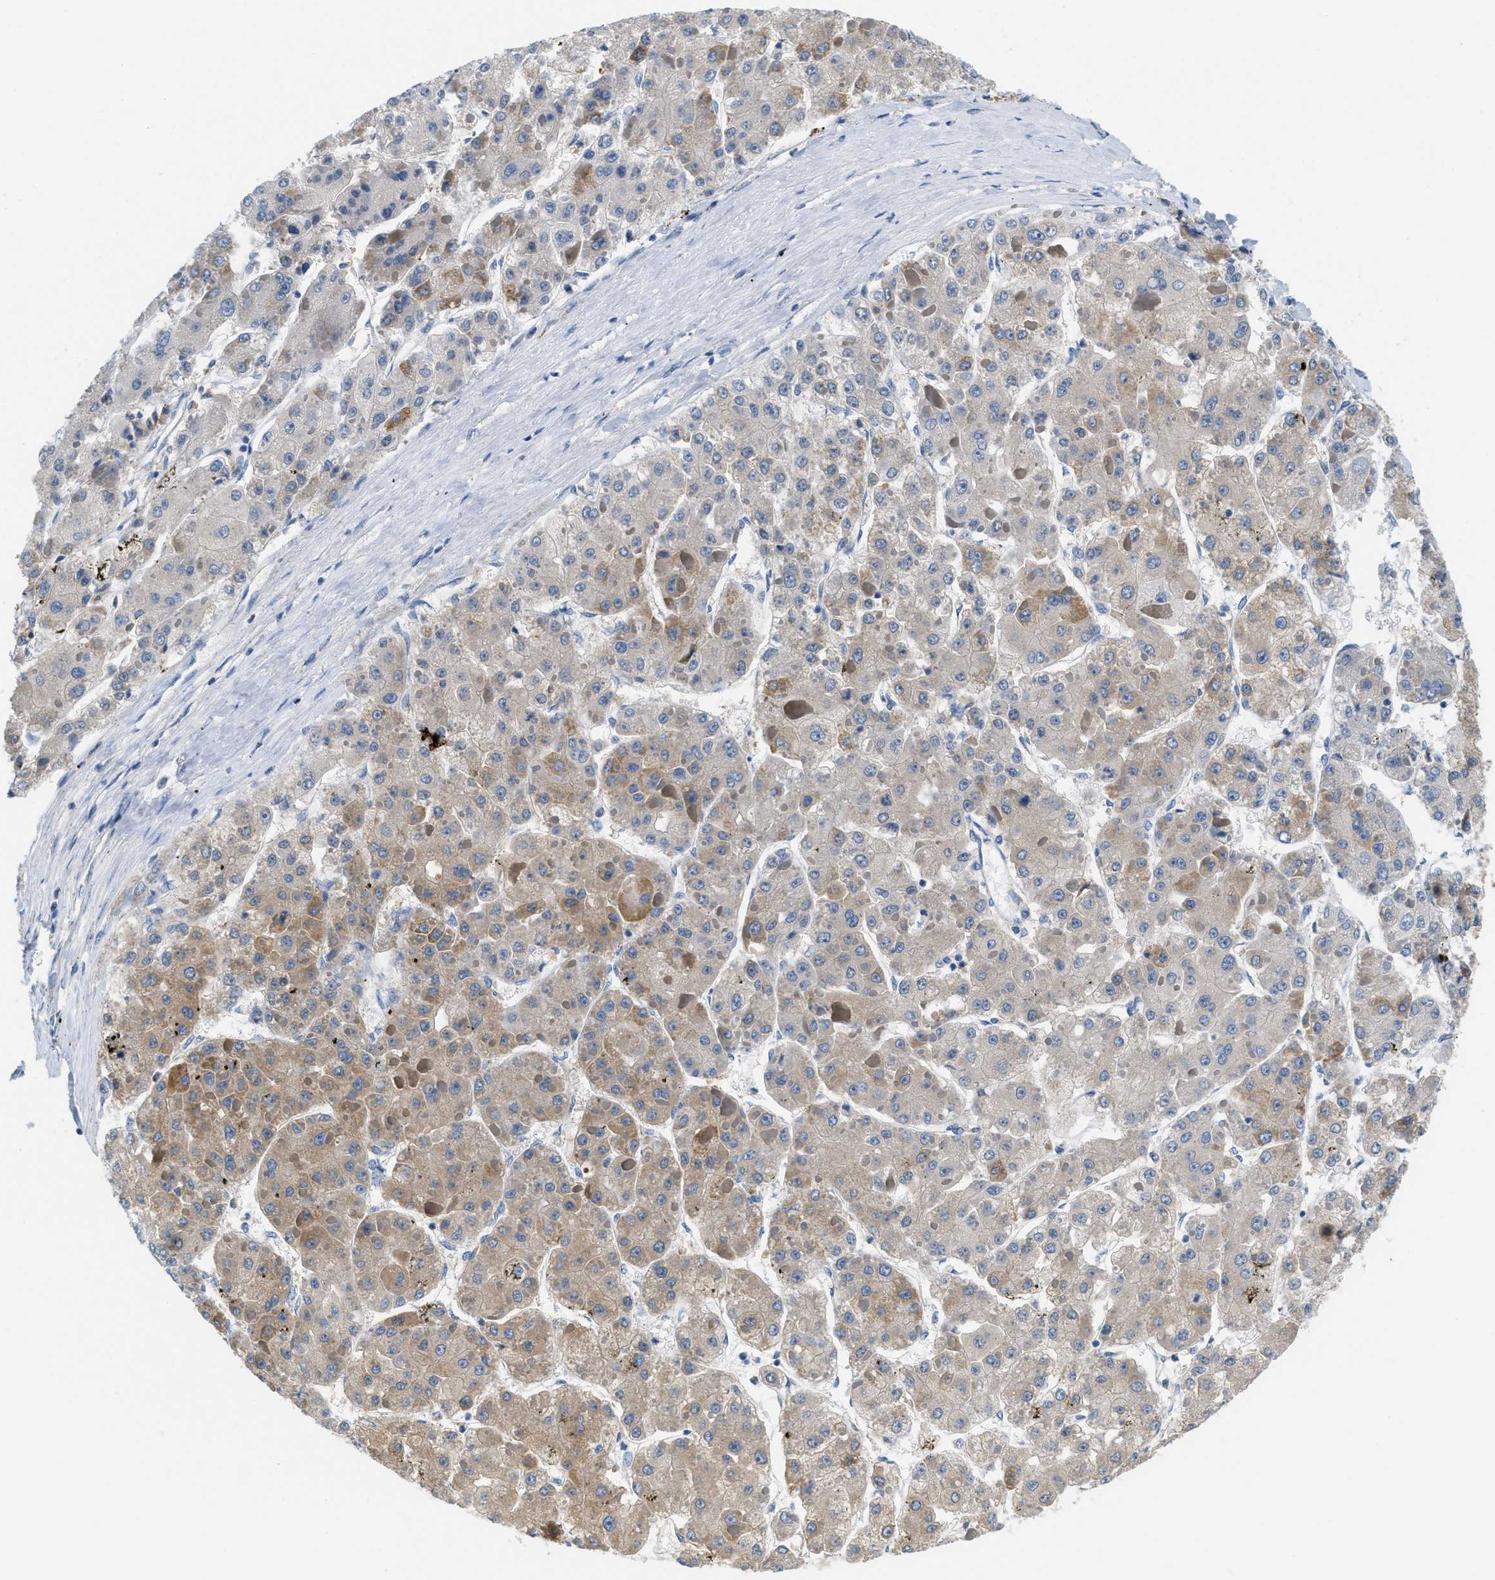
{"staining": {"intensity": "moderate", "quantity": "25%-75%", "location": "cytoplasmic/membranous"}, "tissue": "liver cancer", "cell_type": "Tumor cells", "image_type": "cancer", "snomed": [{"axis": "morphology", "description": "Carcinoma, Hepatocellular, NOS"}, {"axis": "topography", "description": "Liver"}], "caption": "Hepatocellular carcinoma (liver) stained with a protein marker shows moderate staining in tumor cells.", "gene": "KCNJ5", "patient": {"sex": "female", "age": 73}}